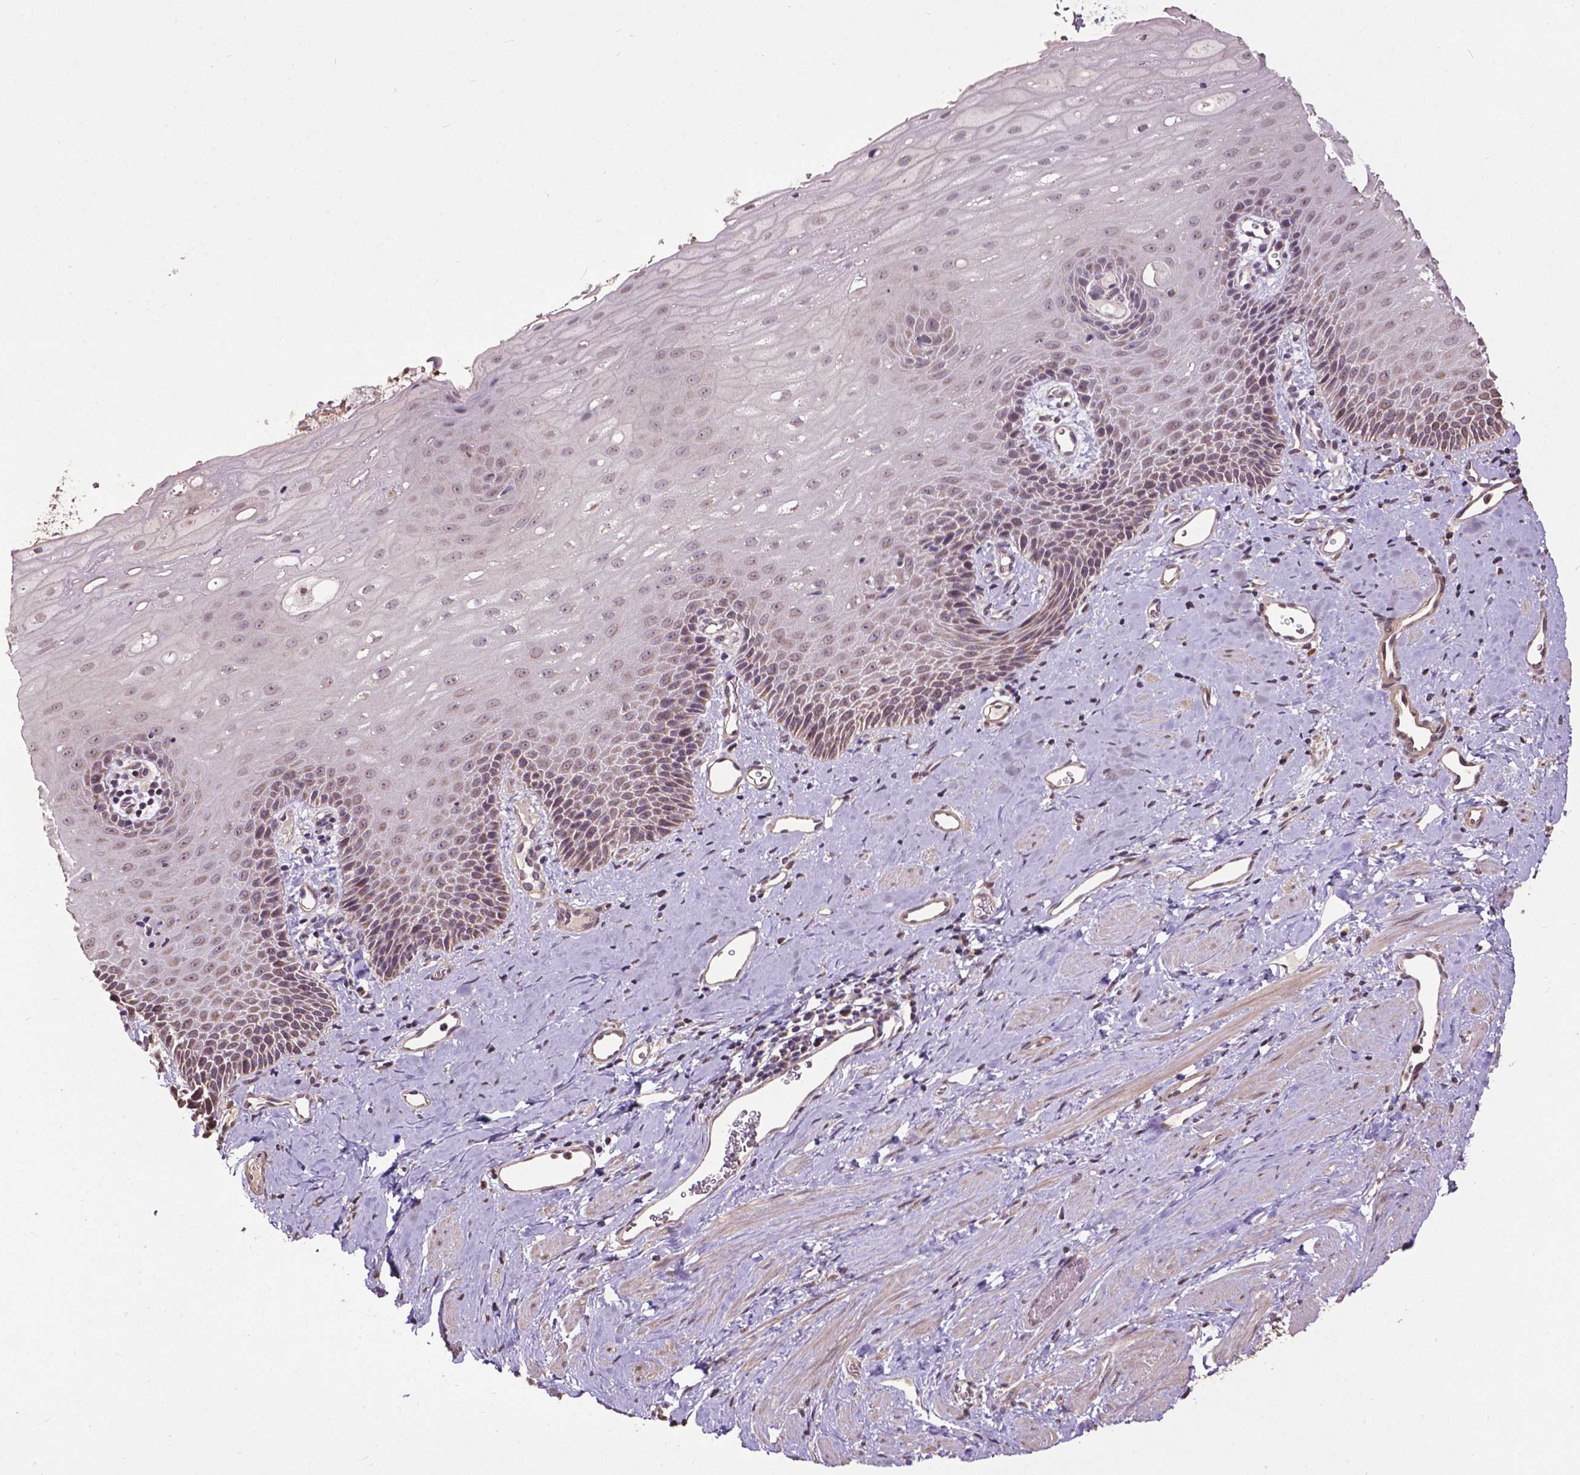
{"staining": {"intensity": "weak", "quantity": "<25%", "location": "cytoplasmic/membranous"}, "tissue": "esophagus", "cell_type": "Squamous epithelial cells", "image_type": "normal", "snomed": [{"axis": "morphology", "description": "Normal tissue, NOS"}, {"axis": "topography", "description": "Esophagus"}], "caption": "This is a micrograph of IHC staining of unremarkable esophagus, which shows no positivity in squamous epithelial cells.", "gene": "GLRA2", "patient": {"sex": "male", "age": 64}}